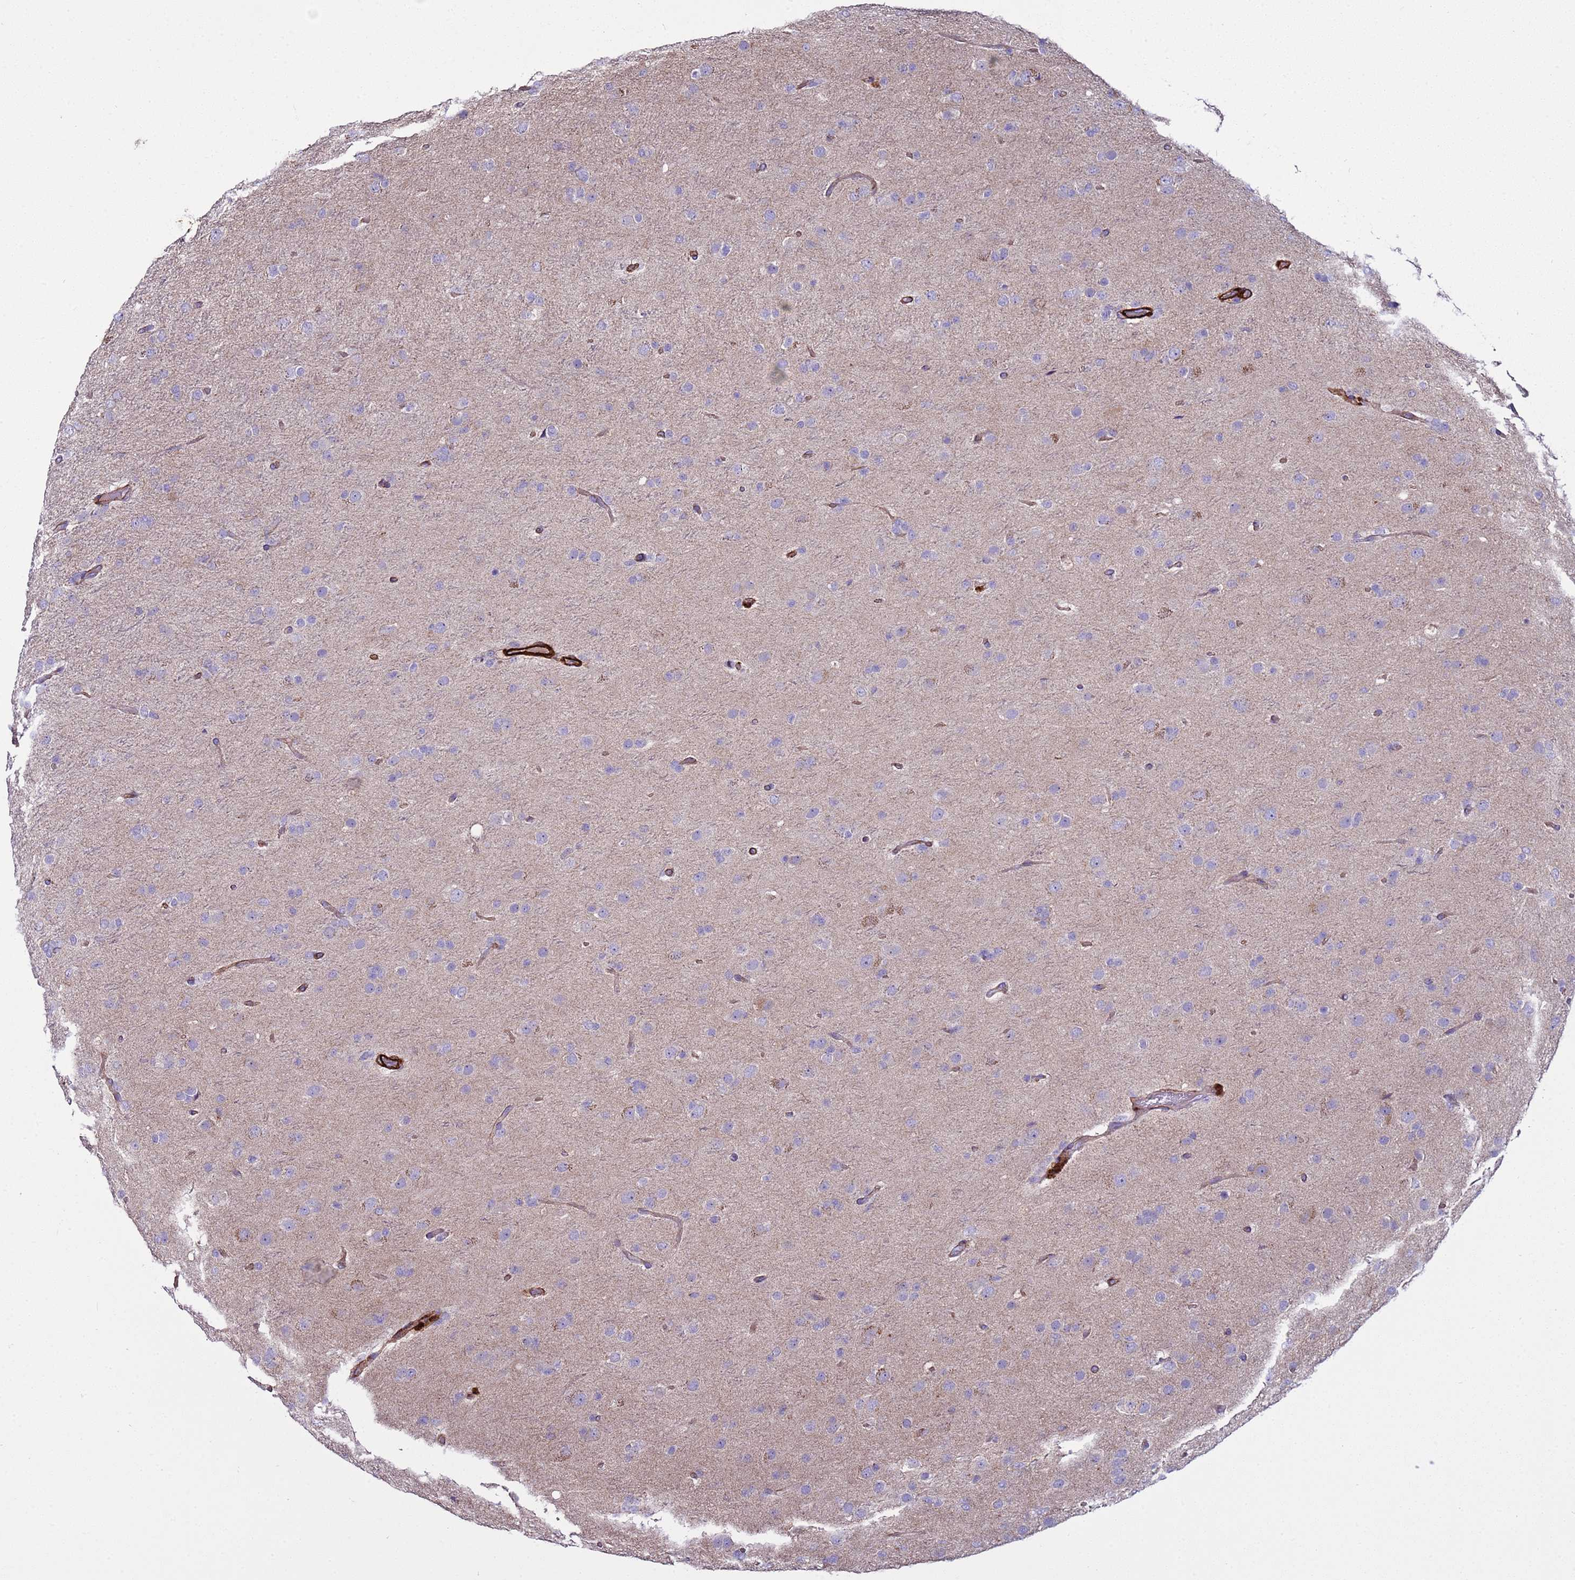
{"staining": {"intensity": "negative", "quantity": "none", "location": "none"}, "tissue": "glioma", "cell_type": "Tumor cells", "image_type": "cancer", "snomed": [{"axis": "morphology", "description": "Glioma, malignant, Low grade"}, {"axis": "topography", "description": "Brain"}], "caption": "Image shows no protein positivity in tumor cells of low-grade glioma (malignant) tissue.", "gene": "RABL2B", "patient": {"sex": "male", "age": 65}}